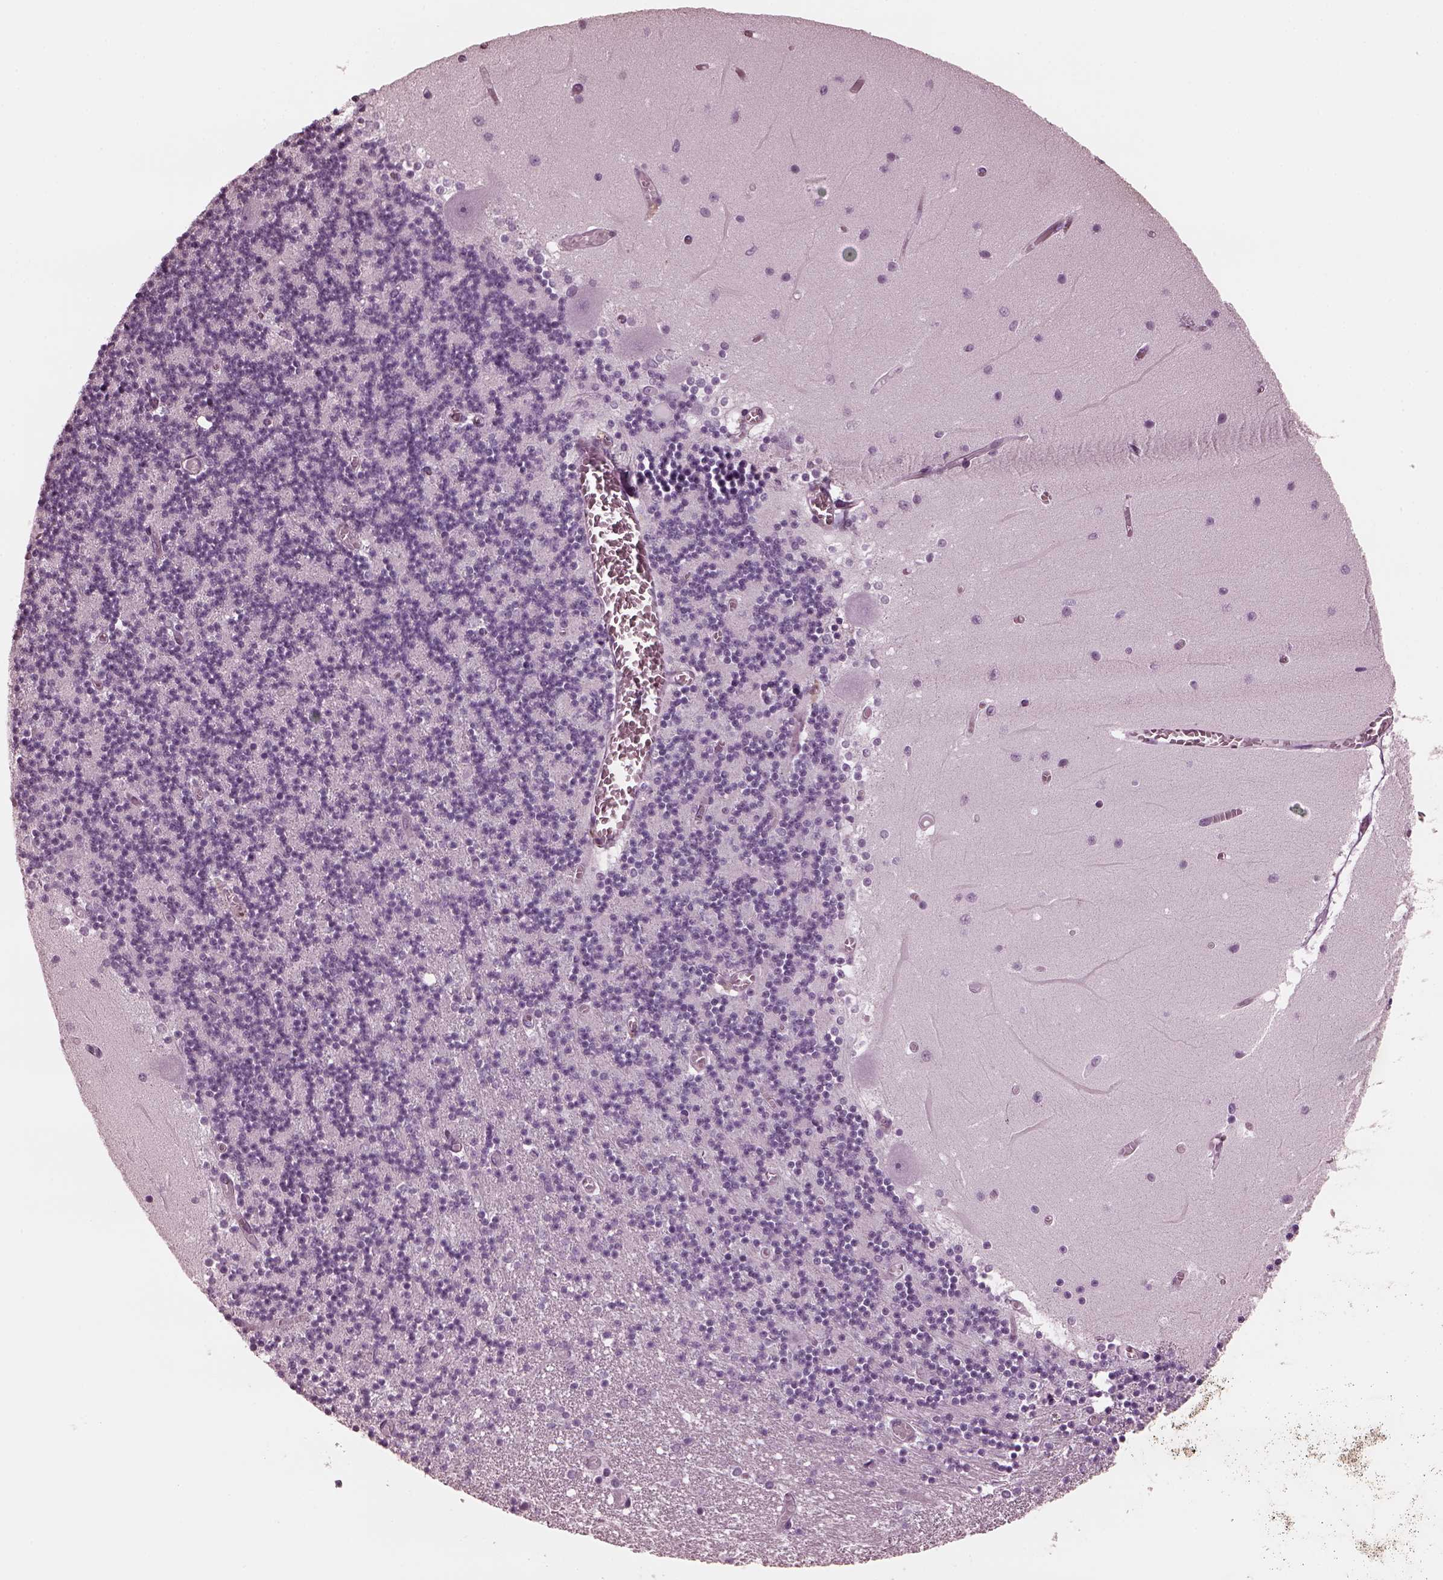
{"staining": {"intensity": "negative", "quantity": "none", "location": "none"}, "tissue": "cerebellum", "cell_type": "Cells in granular layer", "image_type": "normal", "snomed": [{"axis": "morphology", "description": "Normal tissue, NOS"}, {"axis": "topography", "description": "Cerebellum"}], "caption": "This is a histopathology image of immunohistochemistry staining of unremarkable cerebellum, which shows no positivity in cells in granular layer.", "gene": "CGA", "patient": {"sex": "female", "age": 28}}